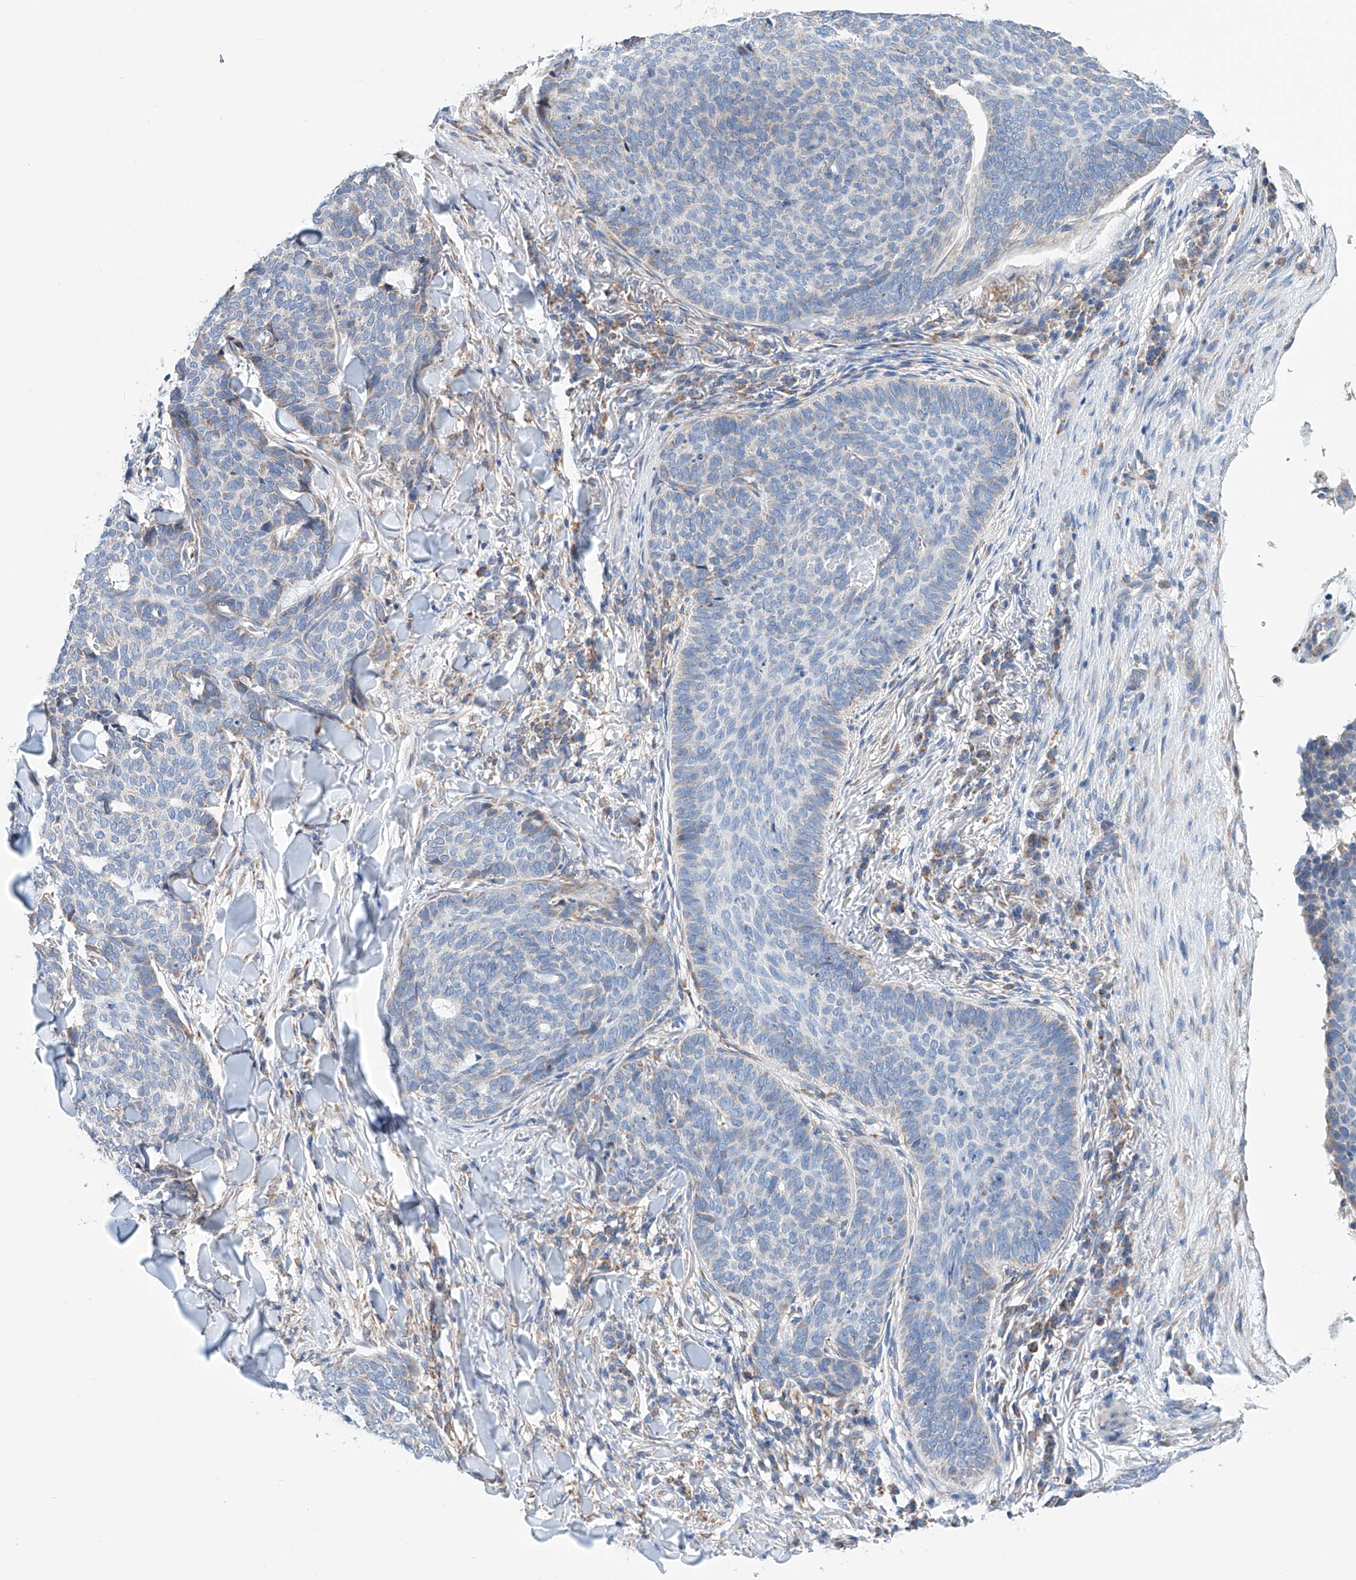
{"staining": {"intensity": "negative", "quantity": "none", "location": "none"}, "tissue": "skin cancer", "cell_type": "Tumor cells", "image_type": "cancer", "snomed": [{"axis": "morphology", "description": "Normal tissue, NOS"}, {"axis": "morphology", "description": "Basal cell carcinoma"}, {"axis": "topography", "description": "Skin"}], "caption": "Immunohistochemistry (IHC) micrograph of human skin cancer (basal cell carcinoma) stained for a protein (brown), which demonstrates no expression in tumor cells.", "gene": "MAD2L1", "patient": {"sex": "male", "age": 50}}